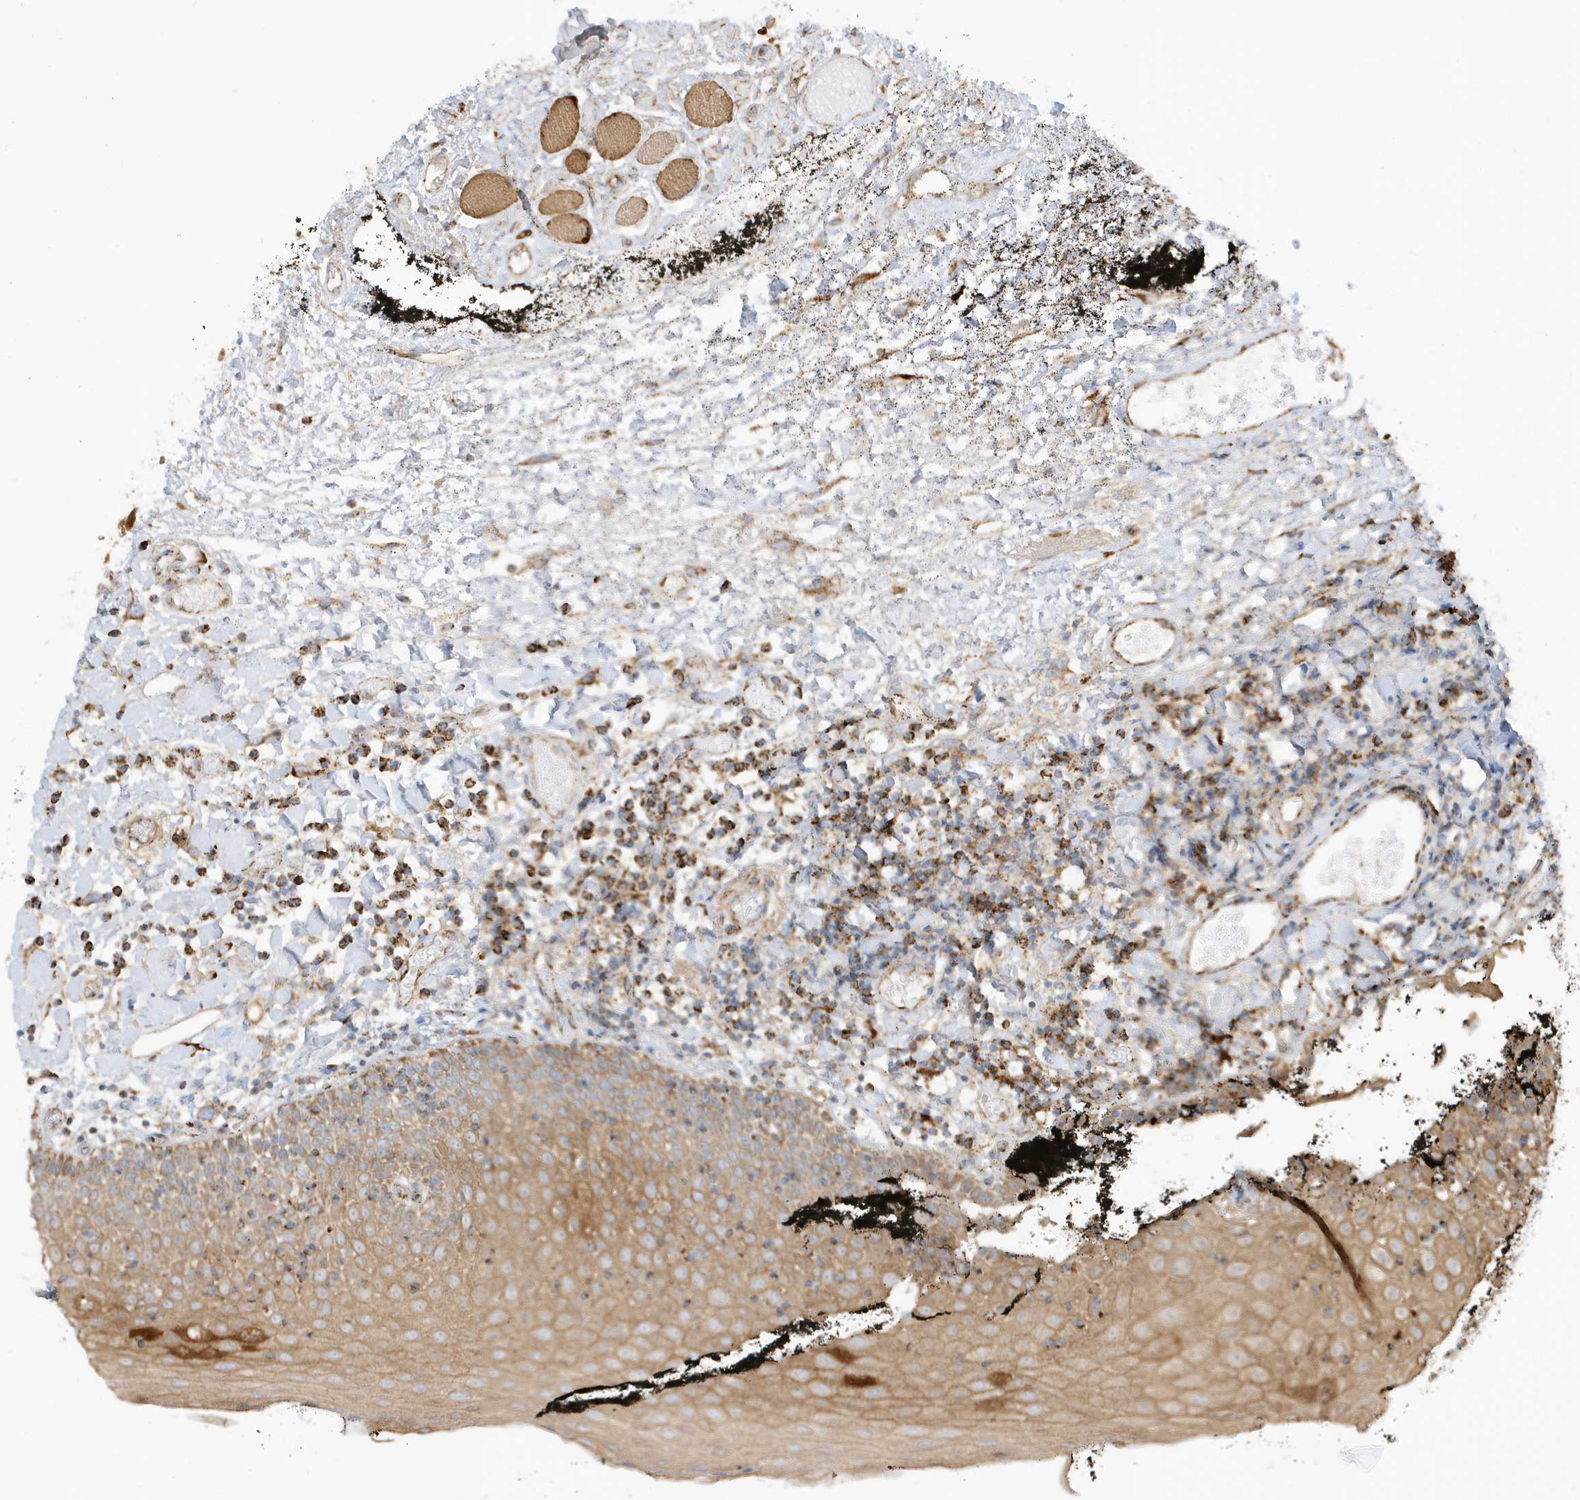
{"staining": {"intensity": "weak", "quantity": "25%-75%", "location": "cytoplasmic/membranous"}, "tissue": "oral mucosa", "cell_type": "Squamous epithelial cells", "image_type": "normal", "snomed": [{"axis": "morphology", "description": "Normal tissue, NOS"}, {"axis": "topography", "description": "Oral tissue"}], "caption": "An image of oral mucosa stained for a protein demonstrates weak cytoplasmic/membranous brown staining in squamous epithelial cells.", "gene": "IFT57", "patient": {"sex": "male", "age": 74}}